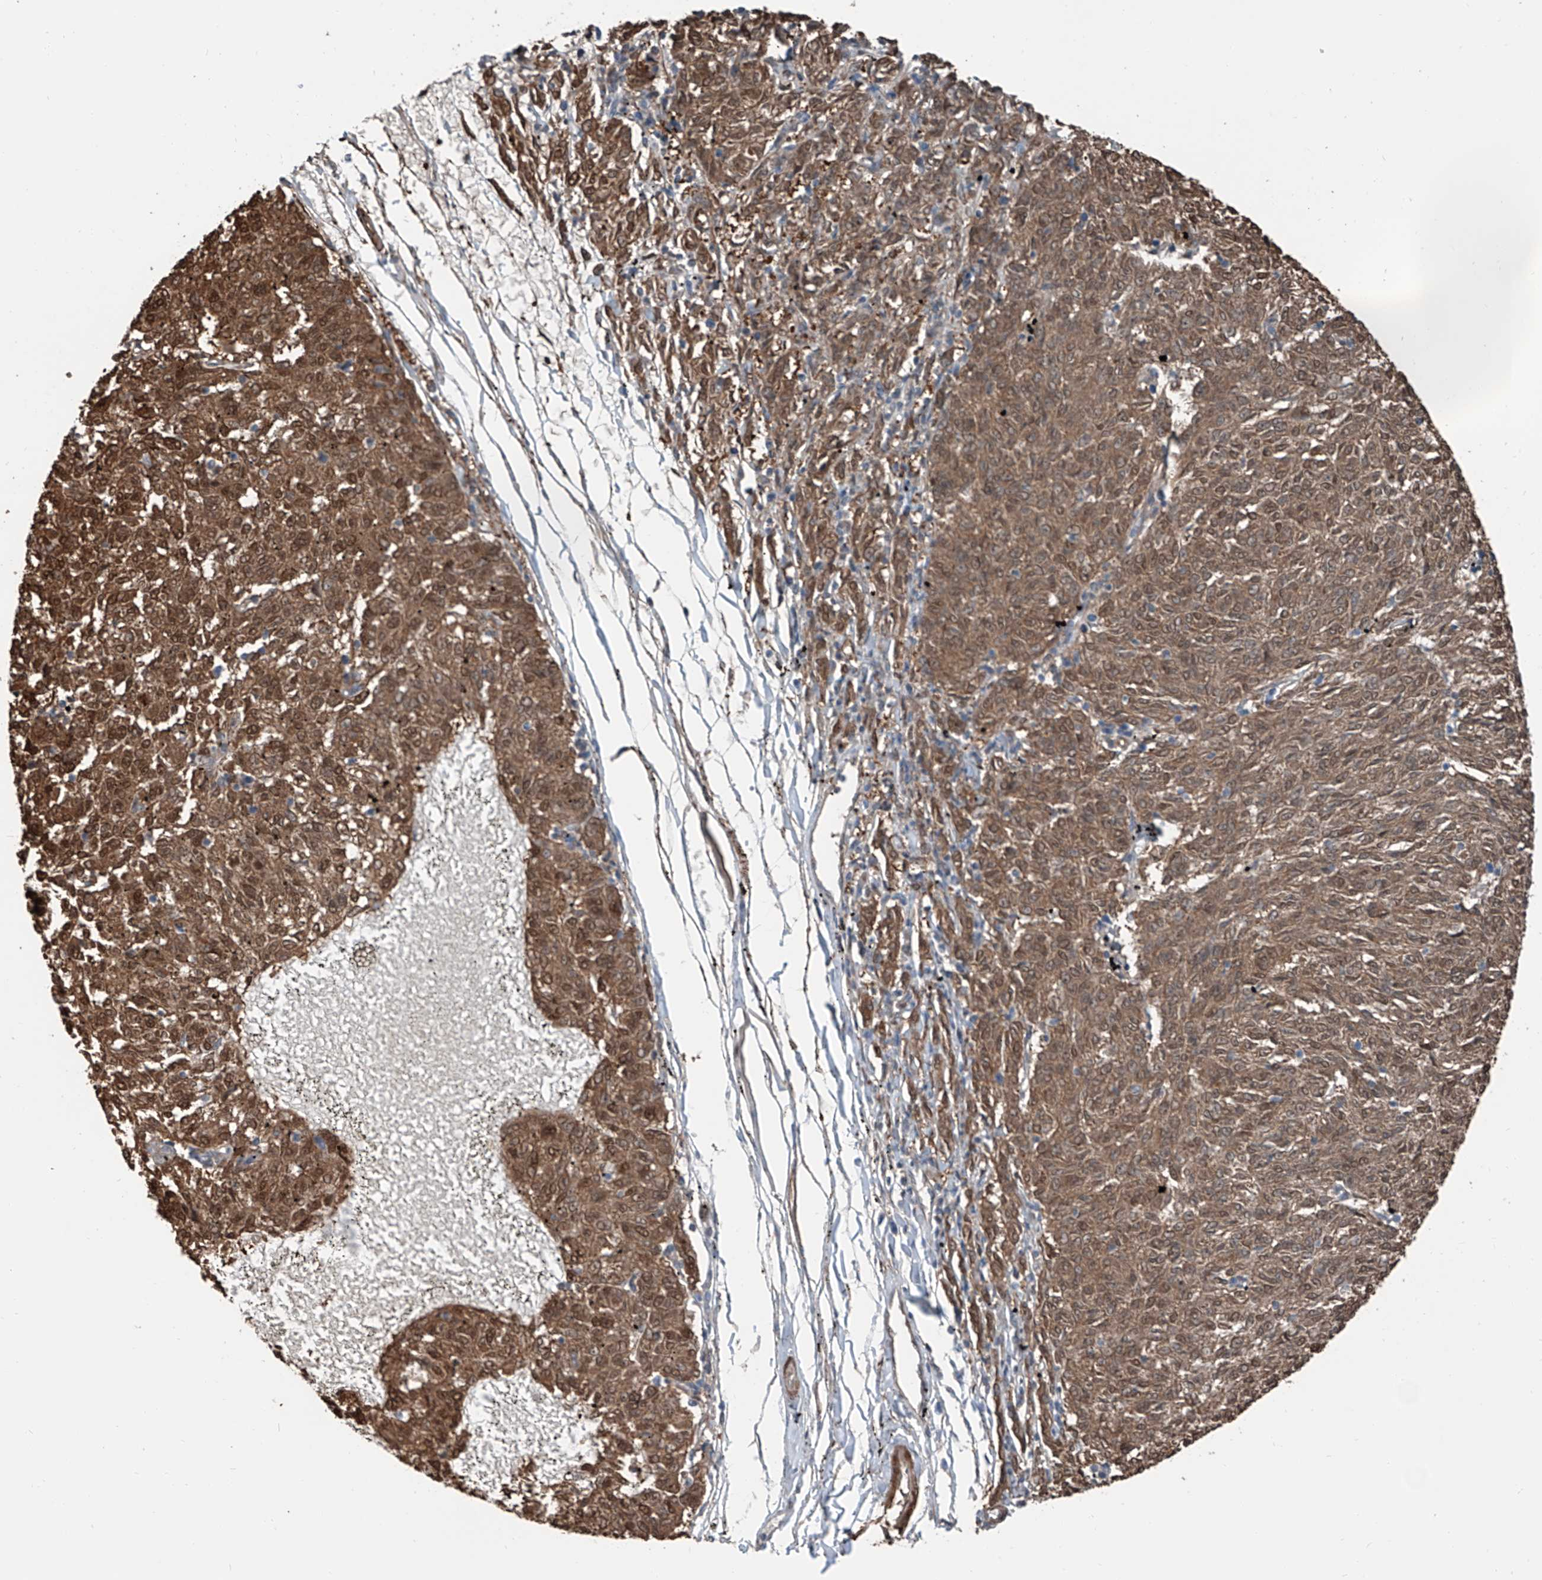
{"staining": {"intensity": "strong", "quantity": ">75%", "location": "cytoplasmic/membranous,nuclear"}, "tissue": "melanoma", "cell_type": "Tumor cells", "image_type": "cancer", "snomed": [{"axis": "morphology", "description": "Malignant melanoma, NOS"}, {"axis": "topography", "description": "Skin"}], "caption": "Malignant melanoma stained with immunohistochemistry exhibits strong cytoplasmic/membranous and nuclear expression in about >75% of tumor cells.", "gene": "HSPA6", "patient": {"sex": "female", "age": 72}}